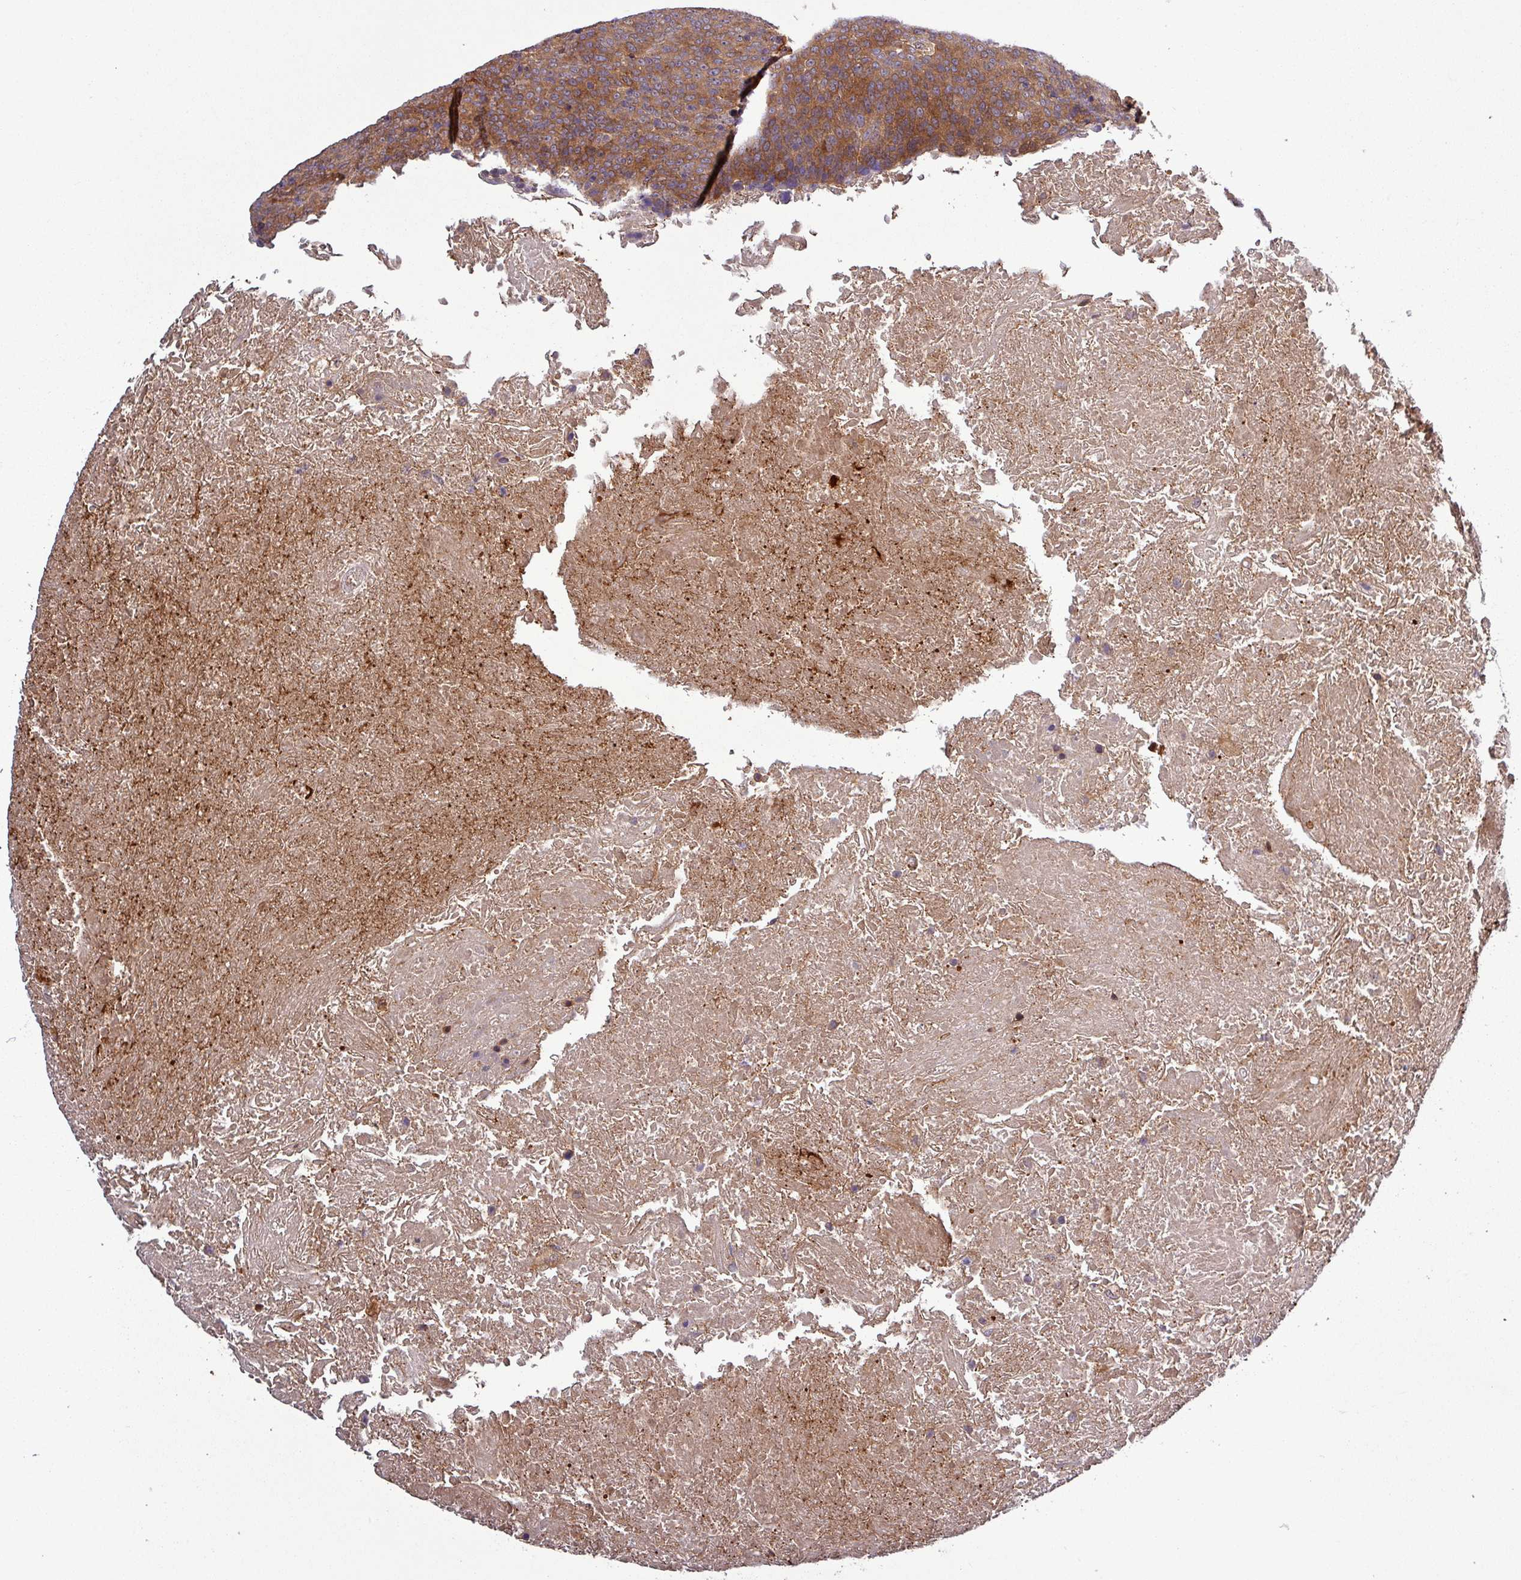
{"staining": {"intensity": "strong", "quantity": ">75%", "location": "cytoplasmic/membranous"}, "tissue": "head and neck cancer", "cell_type": "Tumor cells", "image_type": "cancer", "snomed": [{"axis": "morphology", "description": "Squamous cell carcinoma, NOS"}, {"axis": "morphology", "description": "Squamous cell carcinoma, metastatic, NOS"}, {"axis": "topography", "description": "Lymph node"}, {"axis": "topography", "description": "Head-Neck"}], "caption": "Head and neck cancer stained with a protein marker displays strong staining in tumor cells.", "gene": "SIRPB2", "patient": {"sex": "male", "age": 62}}